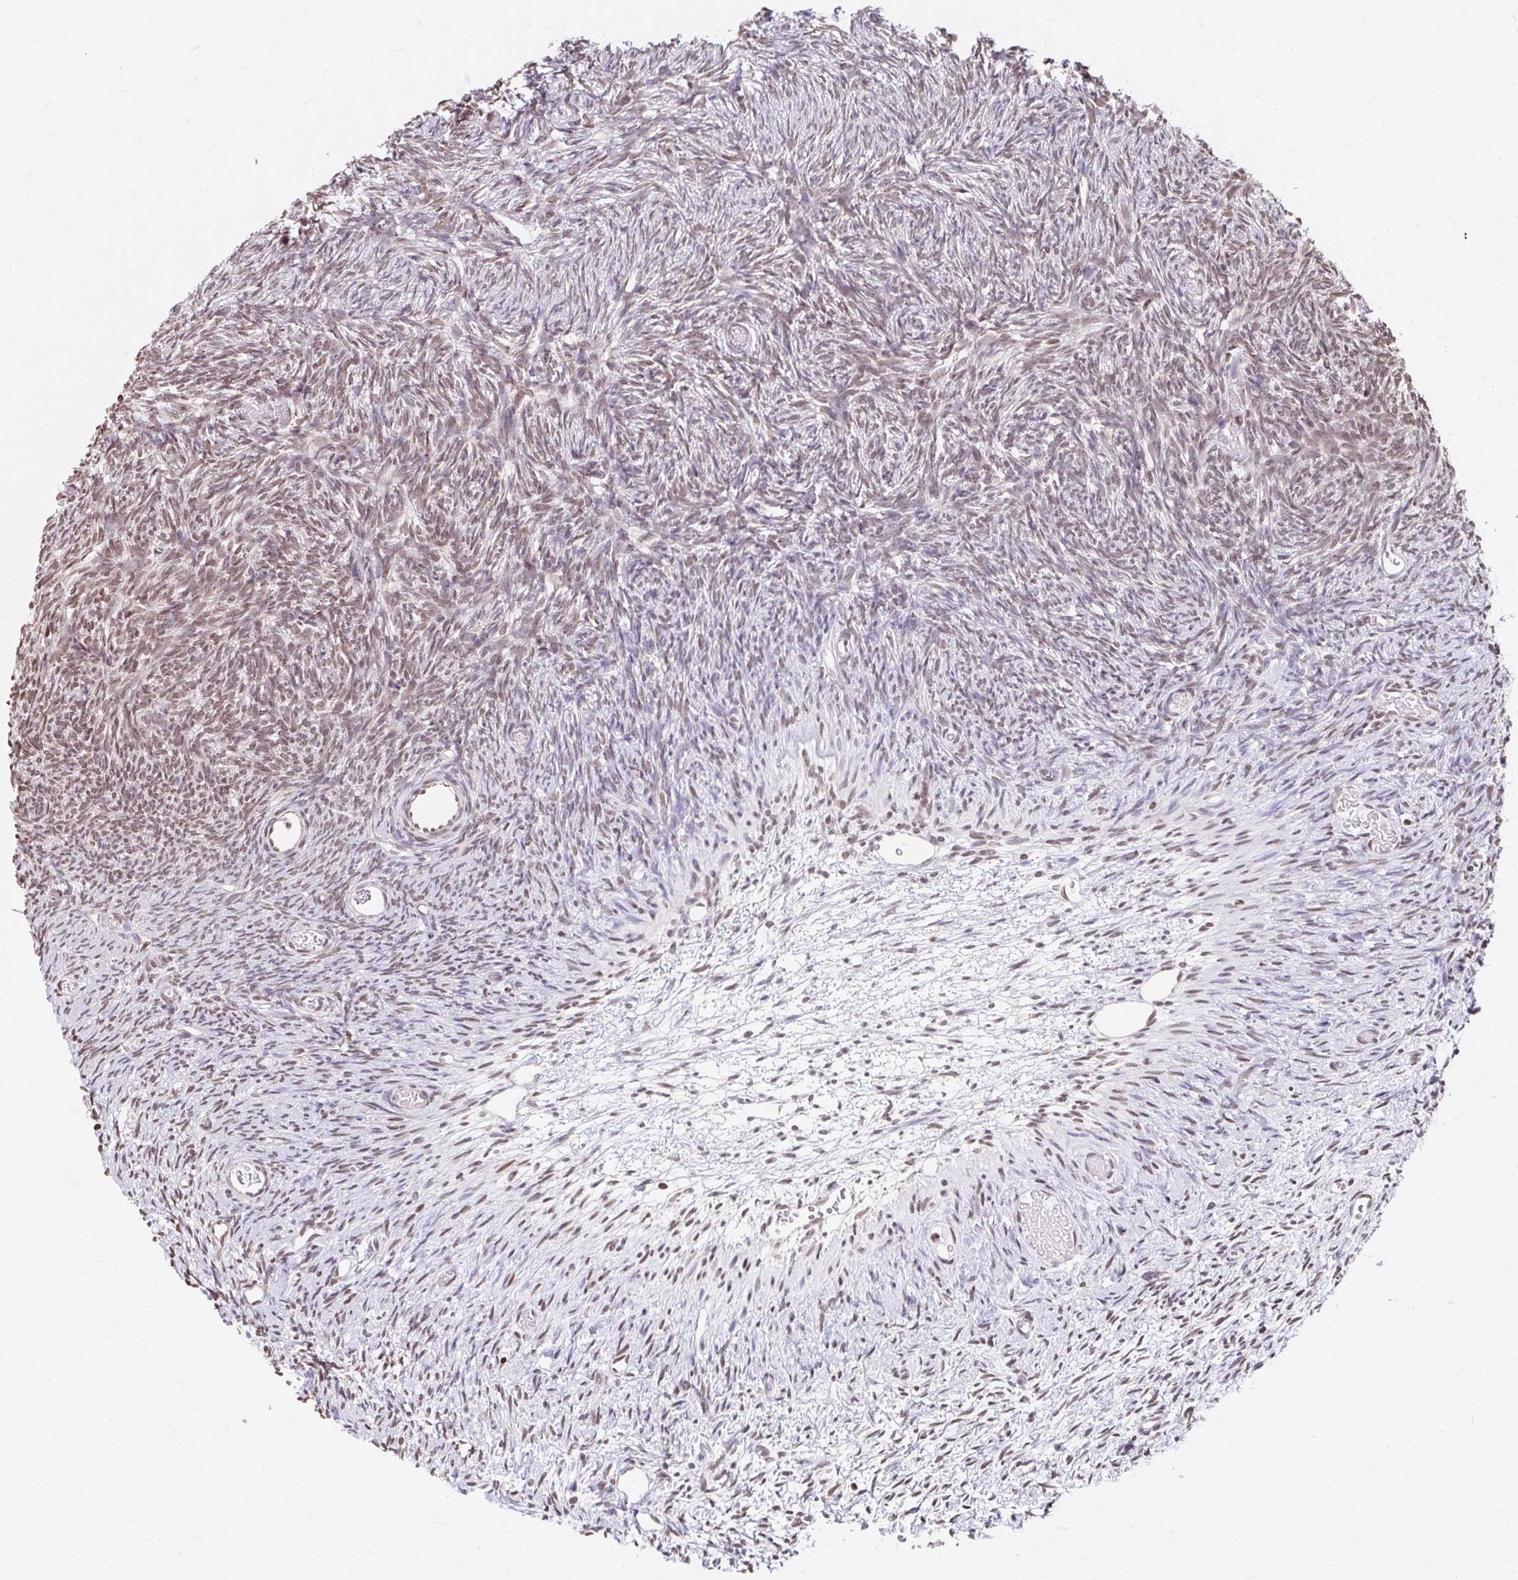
{"staining": {"intensity": "moderate", "quantity": "25%-75%", "location": "cytoplasmic/membranous"}, "tissue": "ovary", "cell_type": "Follicle cells", "image_type": "normal", "snomed": [{"axis": "morphology", "description": "Normal tissue, NOS"}, {"axis": "topography", "description": "Ovary"}], "caption": "This image displays immunohistochemistry staining of unremarkable ovary, with medium moderate cytoplasmic/membranous expression in about 25%-75% of follicle cells.", "gene": "ORC3", "patient": {"sex": "female", "age": 39}}